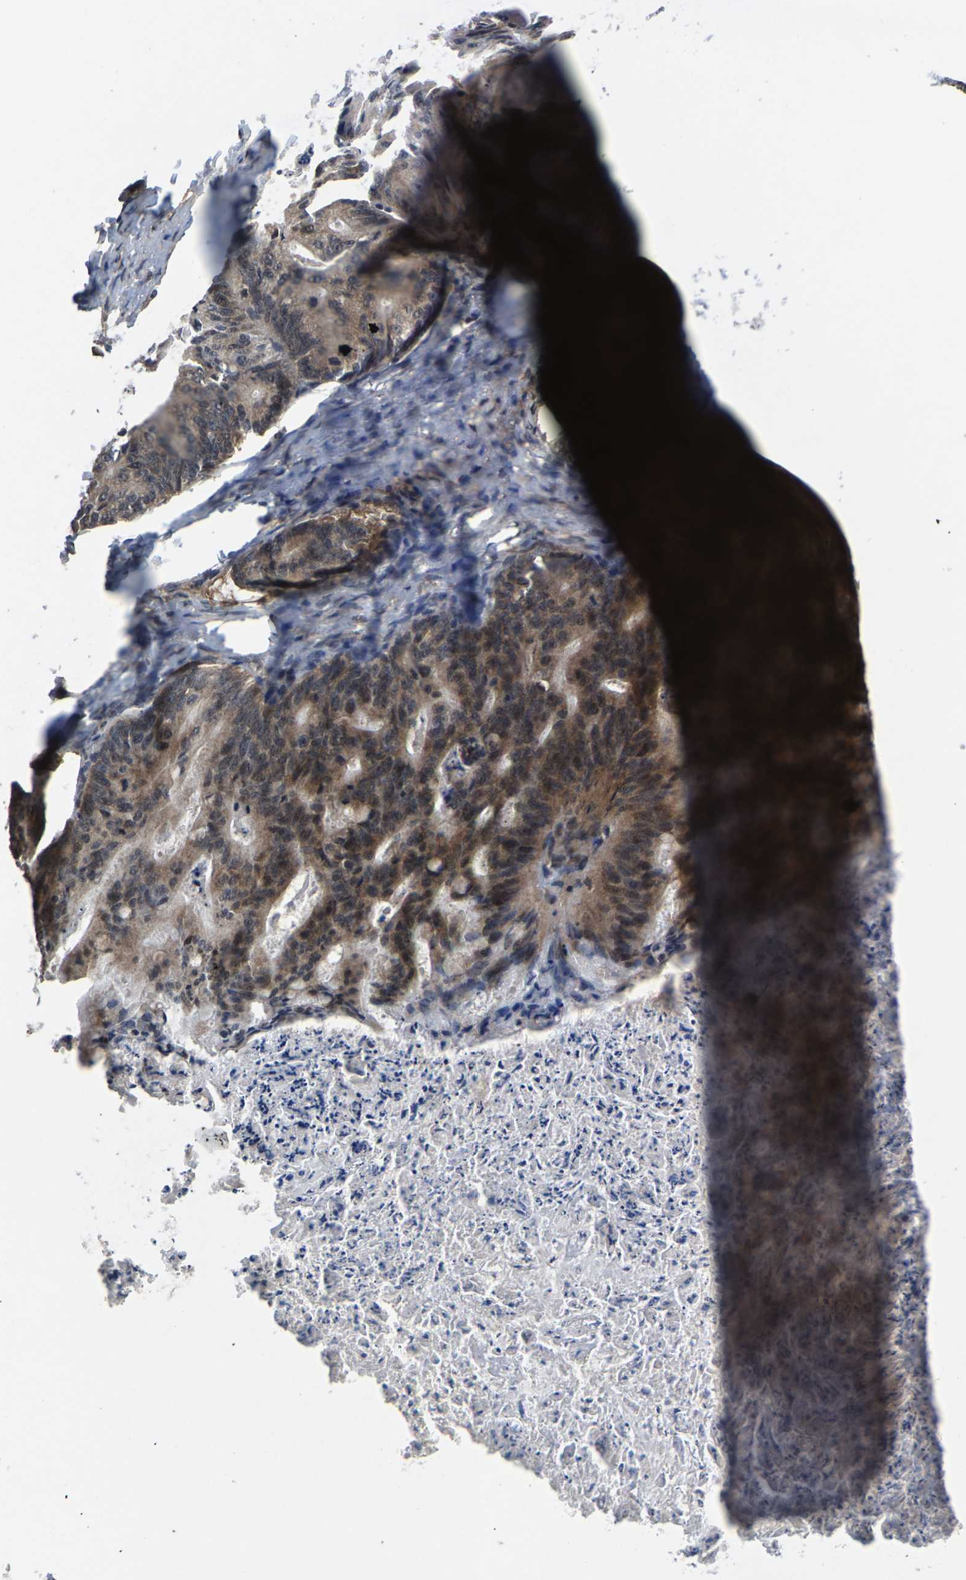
{"staining": {"intensity": "moderate", "quantity": ">75%", "location": "cytoplasmic/membranous,nuclear"}, "tissue": "ovarian cancer", "cell_type": "Tumor cells", "image_type": "cancer", "snomed": [{"axis": "morphology", "description": "Cystadenocarcinoma, mucinous, NOS"}, {"axis": "topography", "description": "Ovary"}], "caption": "Approximately >75% of tumor cells in human ovarian cancer exhibit moderate cytoplasmic/membranous and nuclear protein positivity as visualized by brown immunohistochemical staining.", "gene": "HUWE1", "patient": {"sex": "female", "age": 36}}